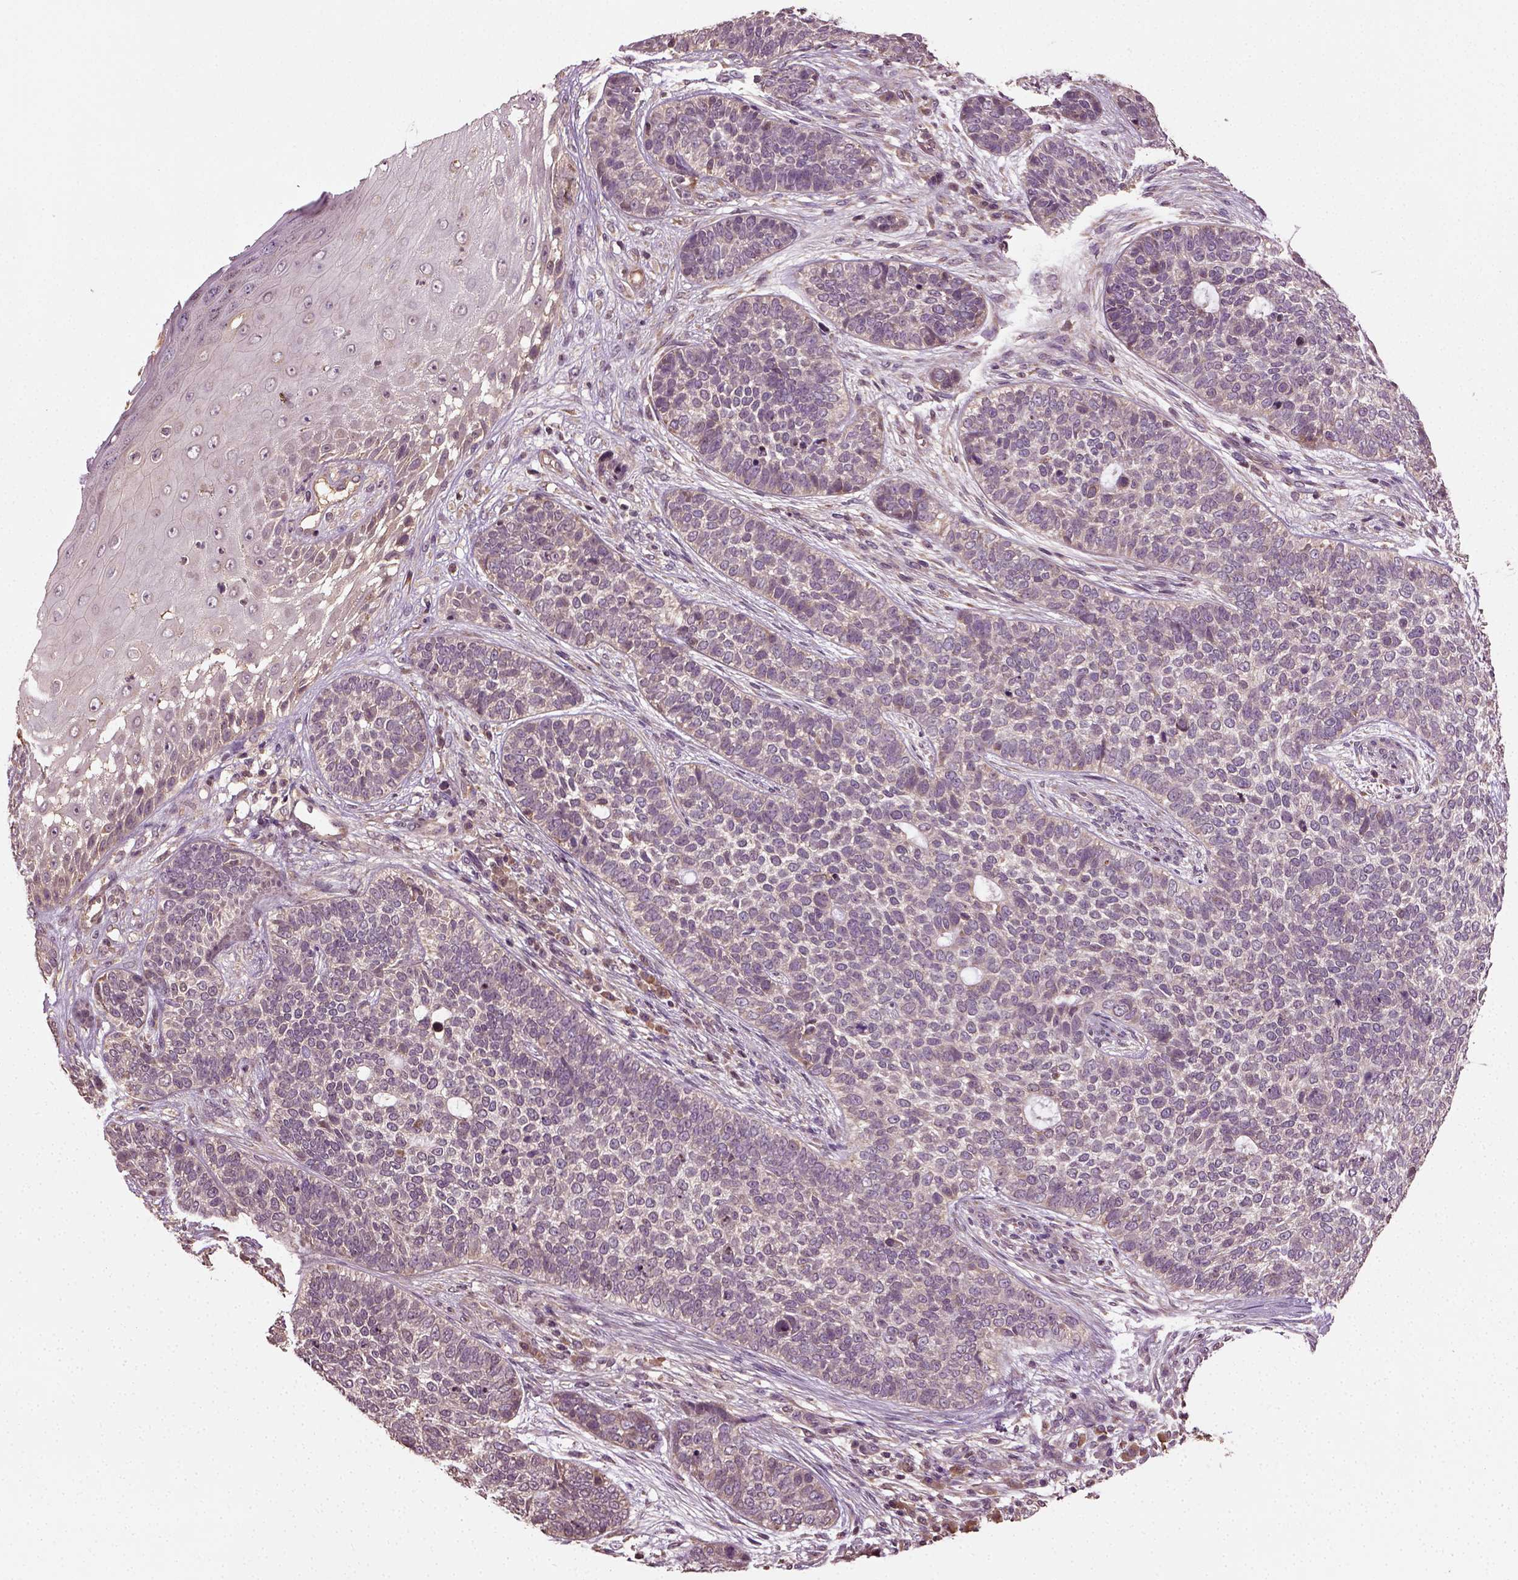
{"staining": {"intensity": "negative", "quantity": "none", "location": "none"}, "tissue": "skin cancer", "cell_type": "Tumor cells", "image_type": "cancer", "snomed": [{"axis": "morphology", "description": "Basal cell carcinoma"}, {"axis": "topography", "description": "Skin"}], "caption": "Immunohistochemical staining of human skin cancer (basal cell carcinoma) shows no significant expression in tumor cells.", "gene": "ERV3-1", "patient": {"sex": "female", "age": 69}}